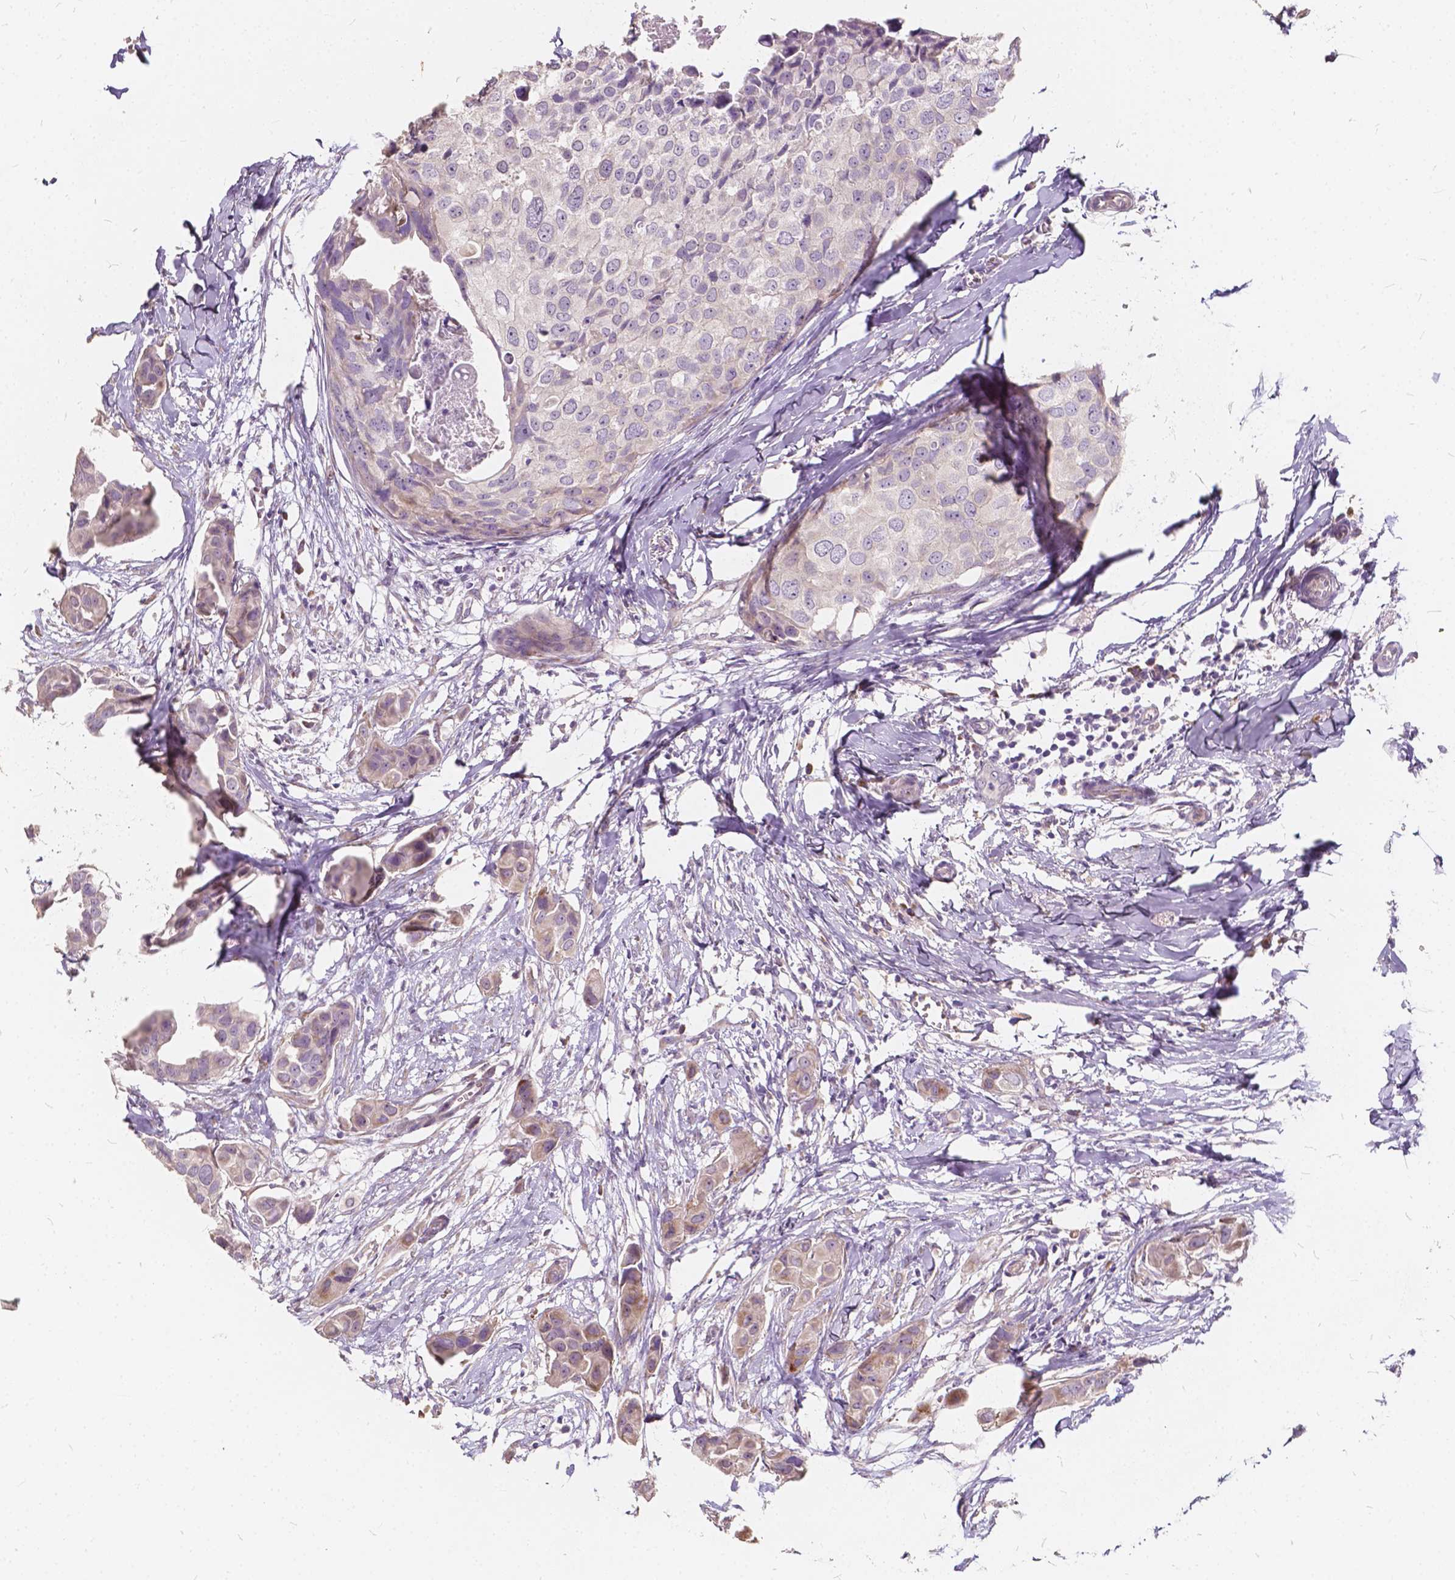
{"staining": {"intensity": "weak", "quantity": "25%-75%", "location": "cytoplasmic/membranous"}, "tissue": "breast cancer", "cell_type": "Tumor cells", "image_type": "cancer", "snomed": [{"axis": "morphology", "description": "Duct carcinoma"}, {"axis": "topography", "description": "Breast"}], "caption": "Immunohistochemistry (IHC) micrograph of human invasive ductal carcinoma (breast) stained for a protein (brown), which exhibits low levels of weak cytoplasmic/membranous expression in about 25%-75% of tumor cells.", "gene": "SLC7A8", "patient": {"sex": "female", "age": 38}}